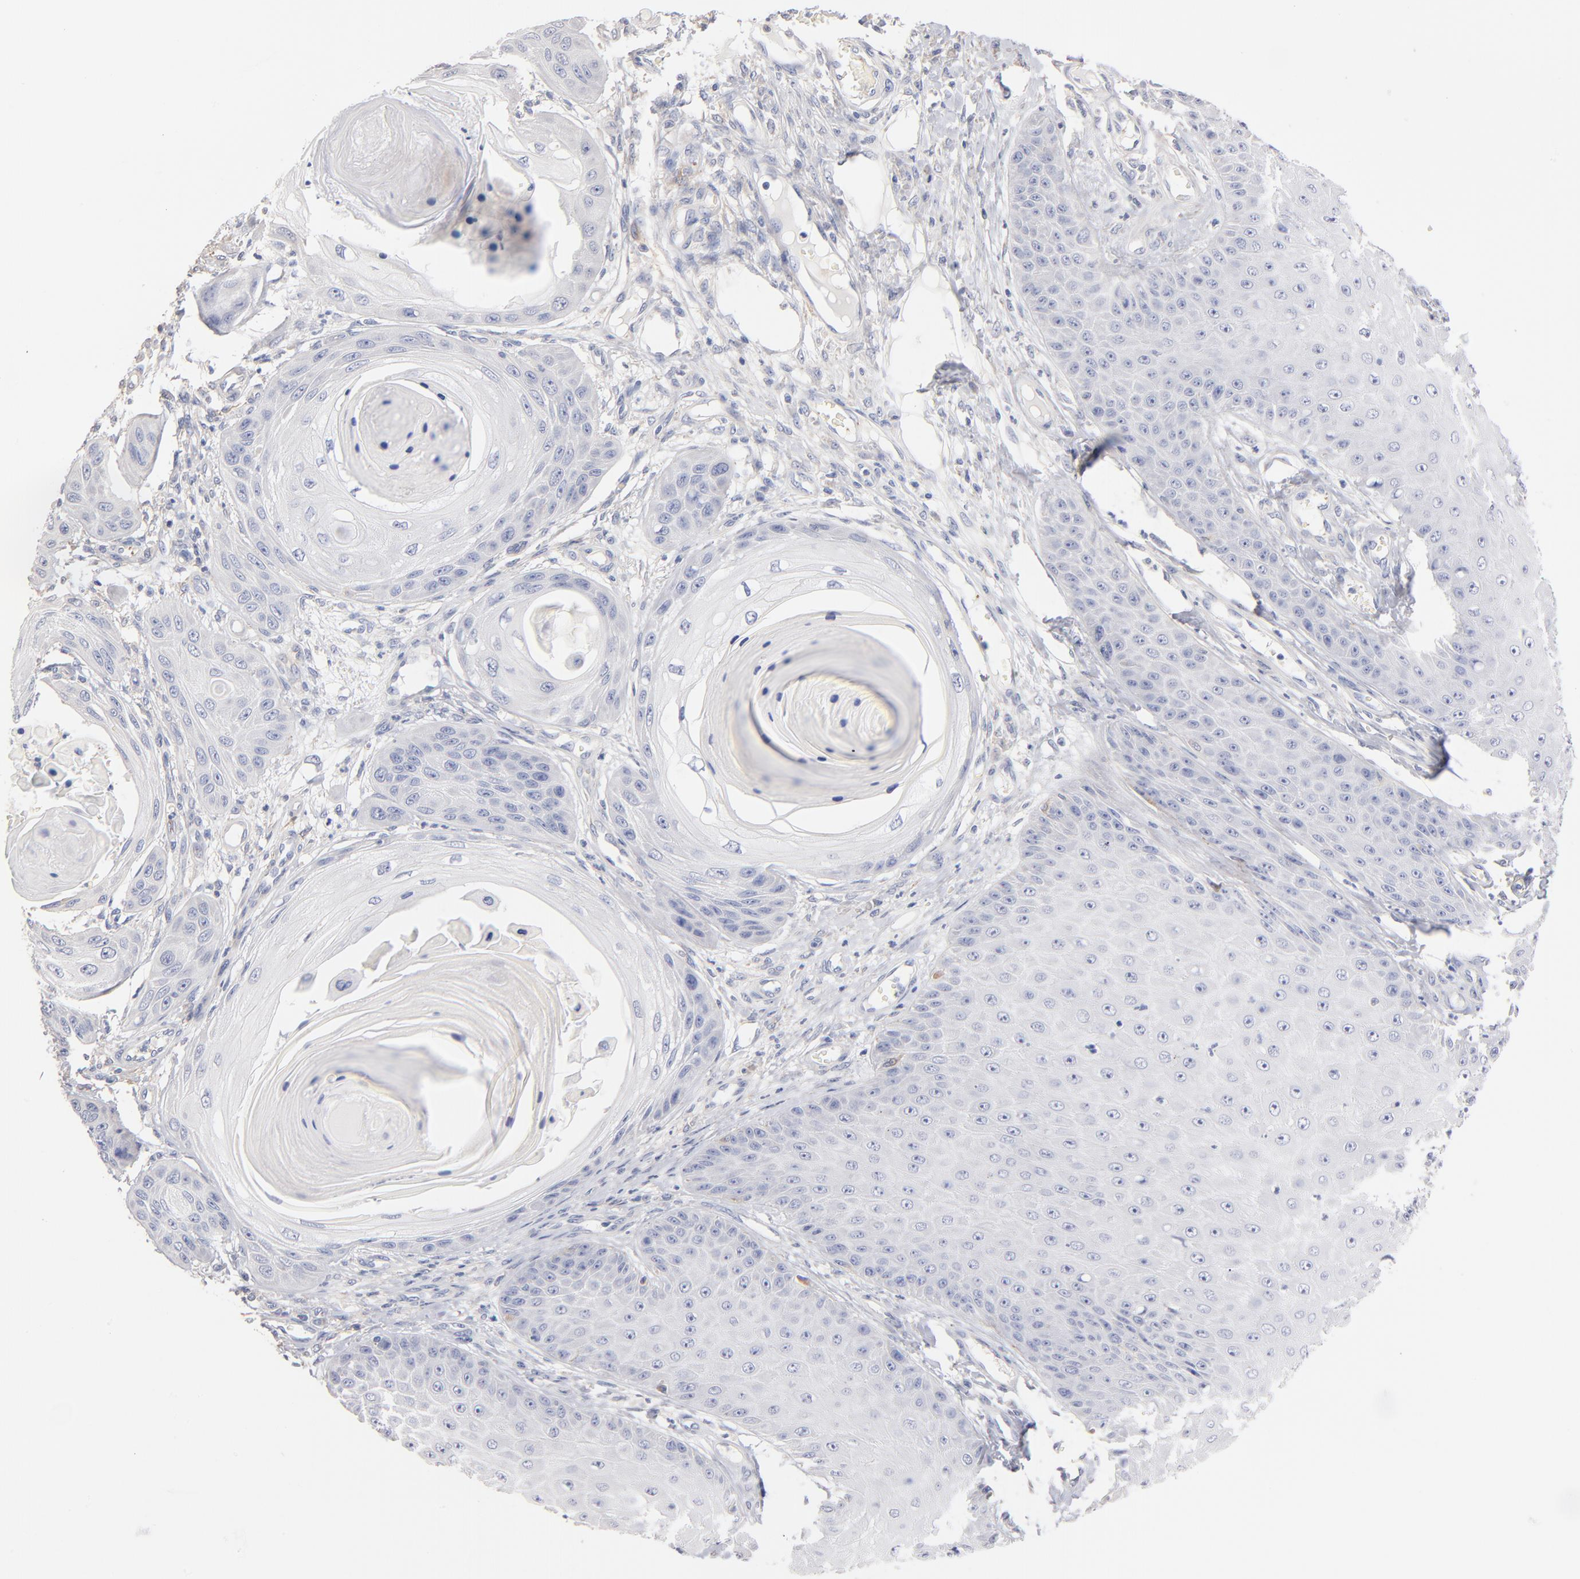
{"staining": {"intensity": "negative", "quantity": "none", "location": "none"}, "tissue": "skin cancer", "cell_type": "Tumor cells", "image_type": "cancer", "snomed": [{"axis": "morphology", "description": "Squamous cell carcinoma, NOS"}, {"axis": "topography", "description": "Skin"}], "caption": "This micrograph is of skin squamous cell carcinoma stained with immunohistochemistry to label a protein in brown with the nuclei are counter-stained blue. There is no expression in tumor cells.", "gene": "ITGA8", "patient": {"sex": "female", "age": 40}}